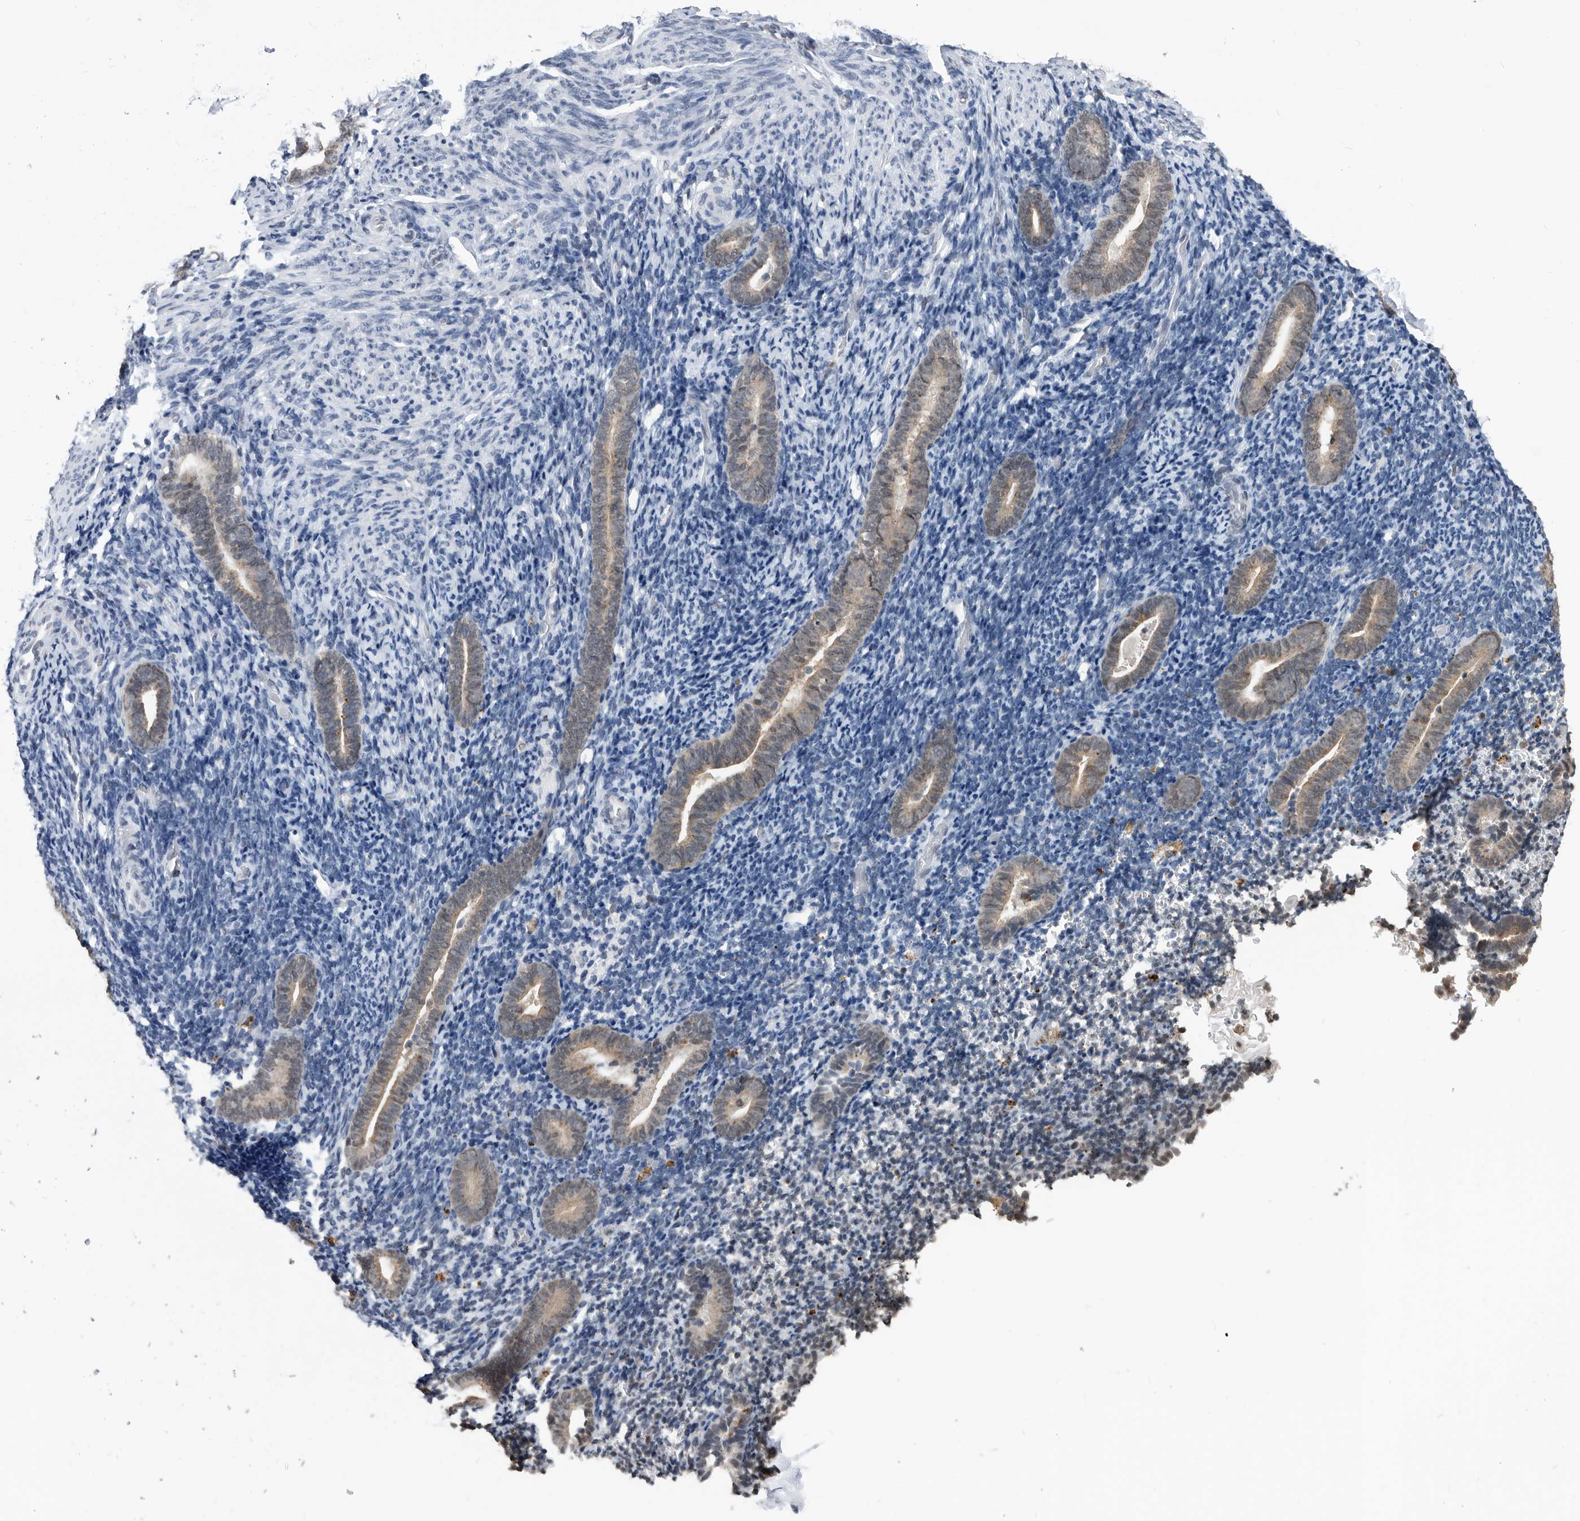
{"staining": {"intensity": "negative", "quantity": "none", "location": "none"}, "tissue": "endometrium", "cell_type": "Cells in endometrial stroma", "image_type": "normal", "snomed": [{"axis": "morphology", "description": "Normal tissue, NOS"}, {"axis": "topography", "description": "Endometrium"}], "caption": "High magnification brightfield microscopy of normal endometrium stained with DAB (3,3'-diaminobenzidine) (brown) and counterstained with hematoxylin (blue): cells in endometrial stroma show no significant positivity. Brightfield microscopy of IHC stained with DAB (brown) and hematoxylin (blue), captured at high magnification.", "gene": "TSTD1", "patient": {"sex": "female", "age": 51}}